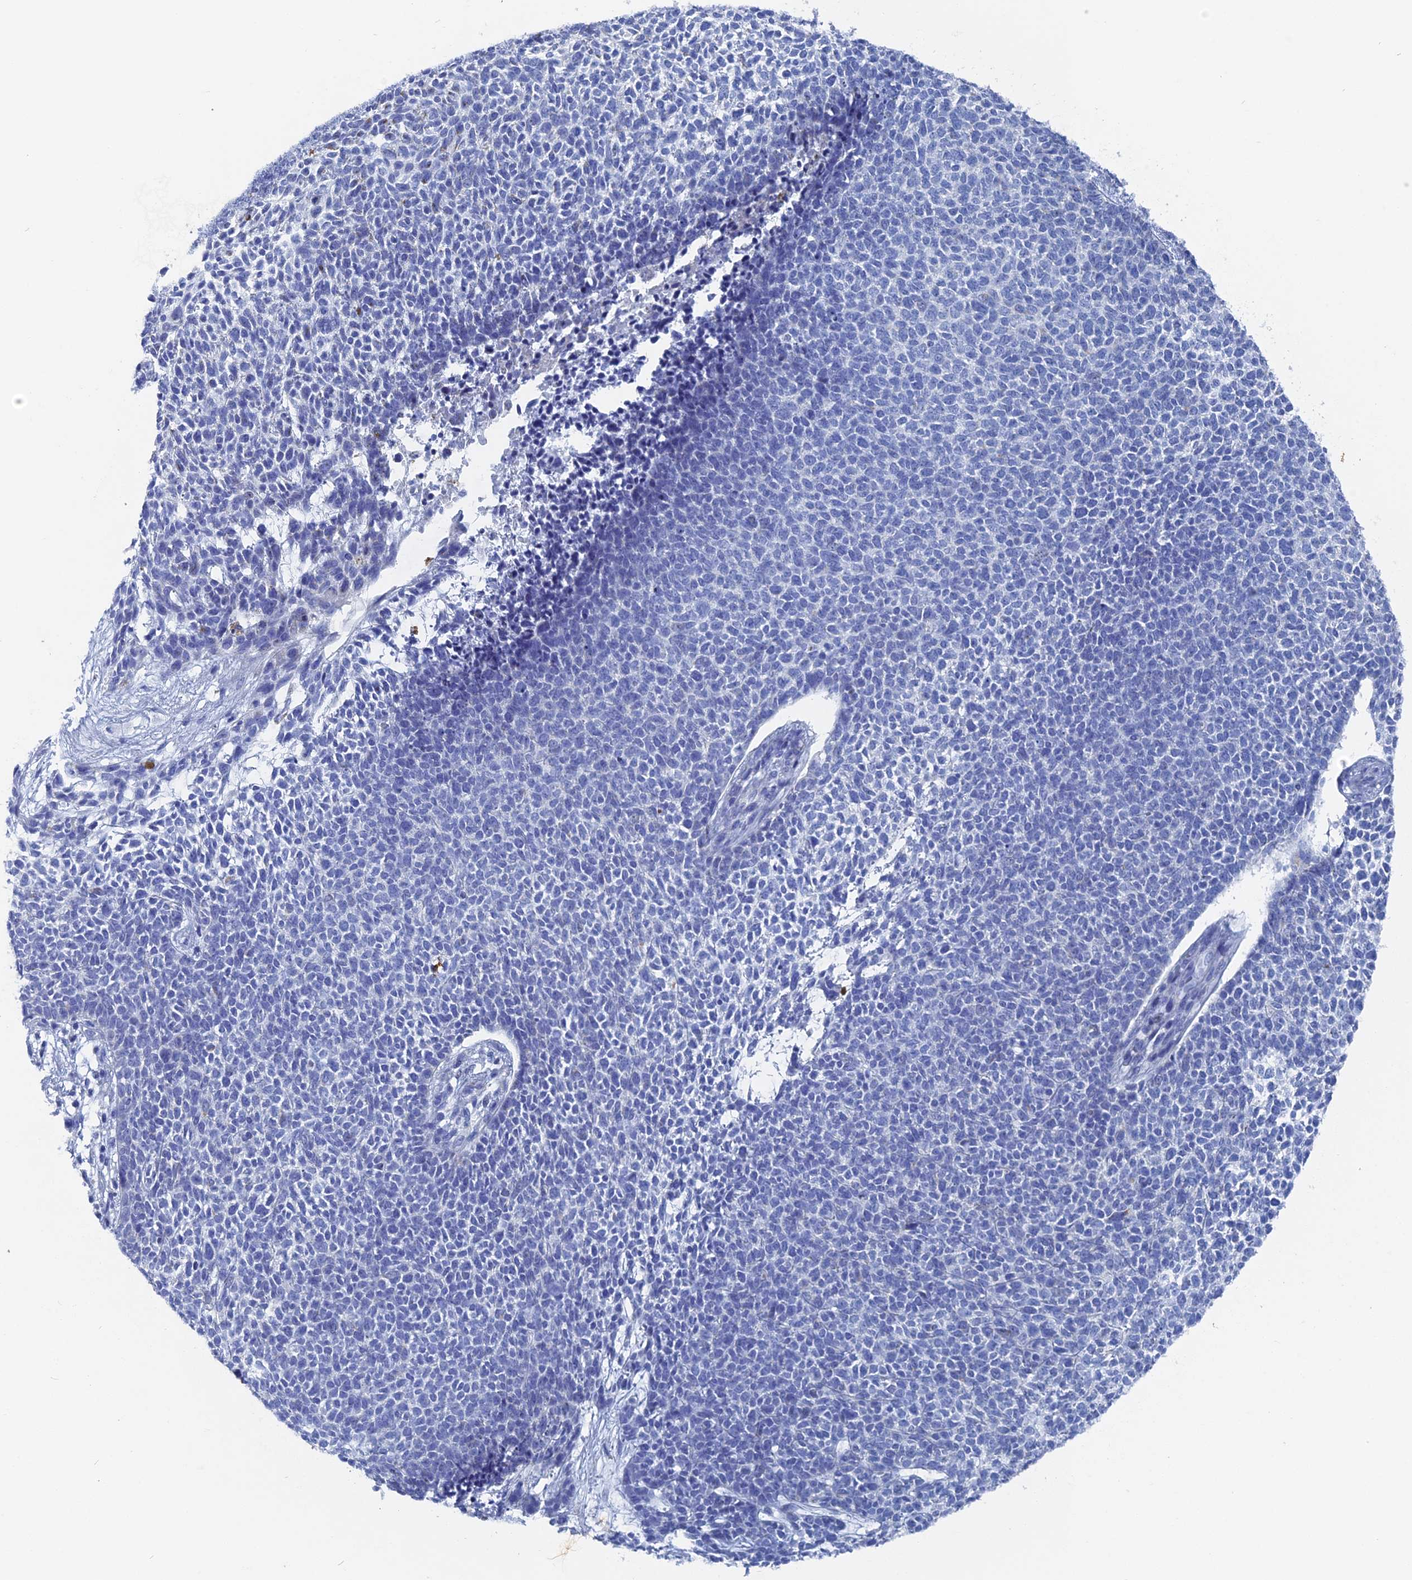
{"staining": {"intensity": "negative", "quantity": "none", "location": "none"}, "tissue": "skin cancer", "cell_type": "Tumor cells", "image_type": "cancer", "snomed": [{"axis": "morphology", "description": "Basal cell carcinoma"}, {"axis": "topography", "description": "Skin"}], "caption": "DAB (3,3'-diaminobenzidine) immunohistochemical staining of human skin cancer (basal cell carcinoma) demonstrates no significant positivity in tumor cells.", "gene": "HIGD1A", "patient": {"sex": "female", "age": 84}}